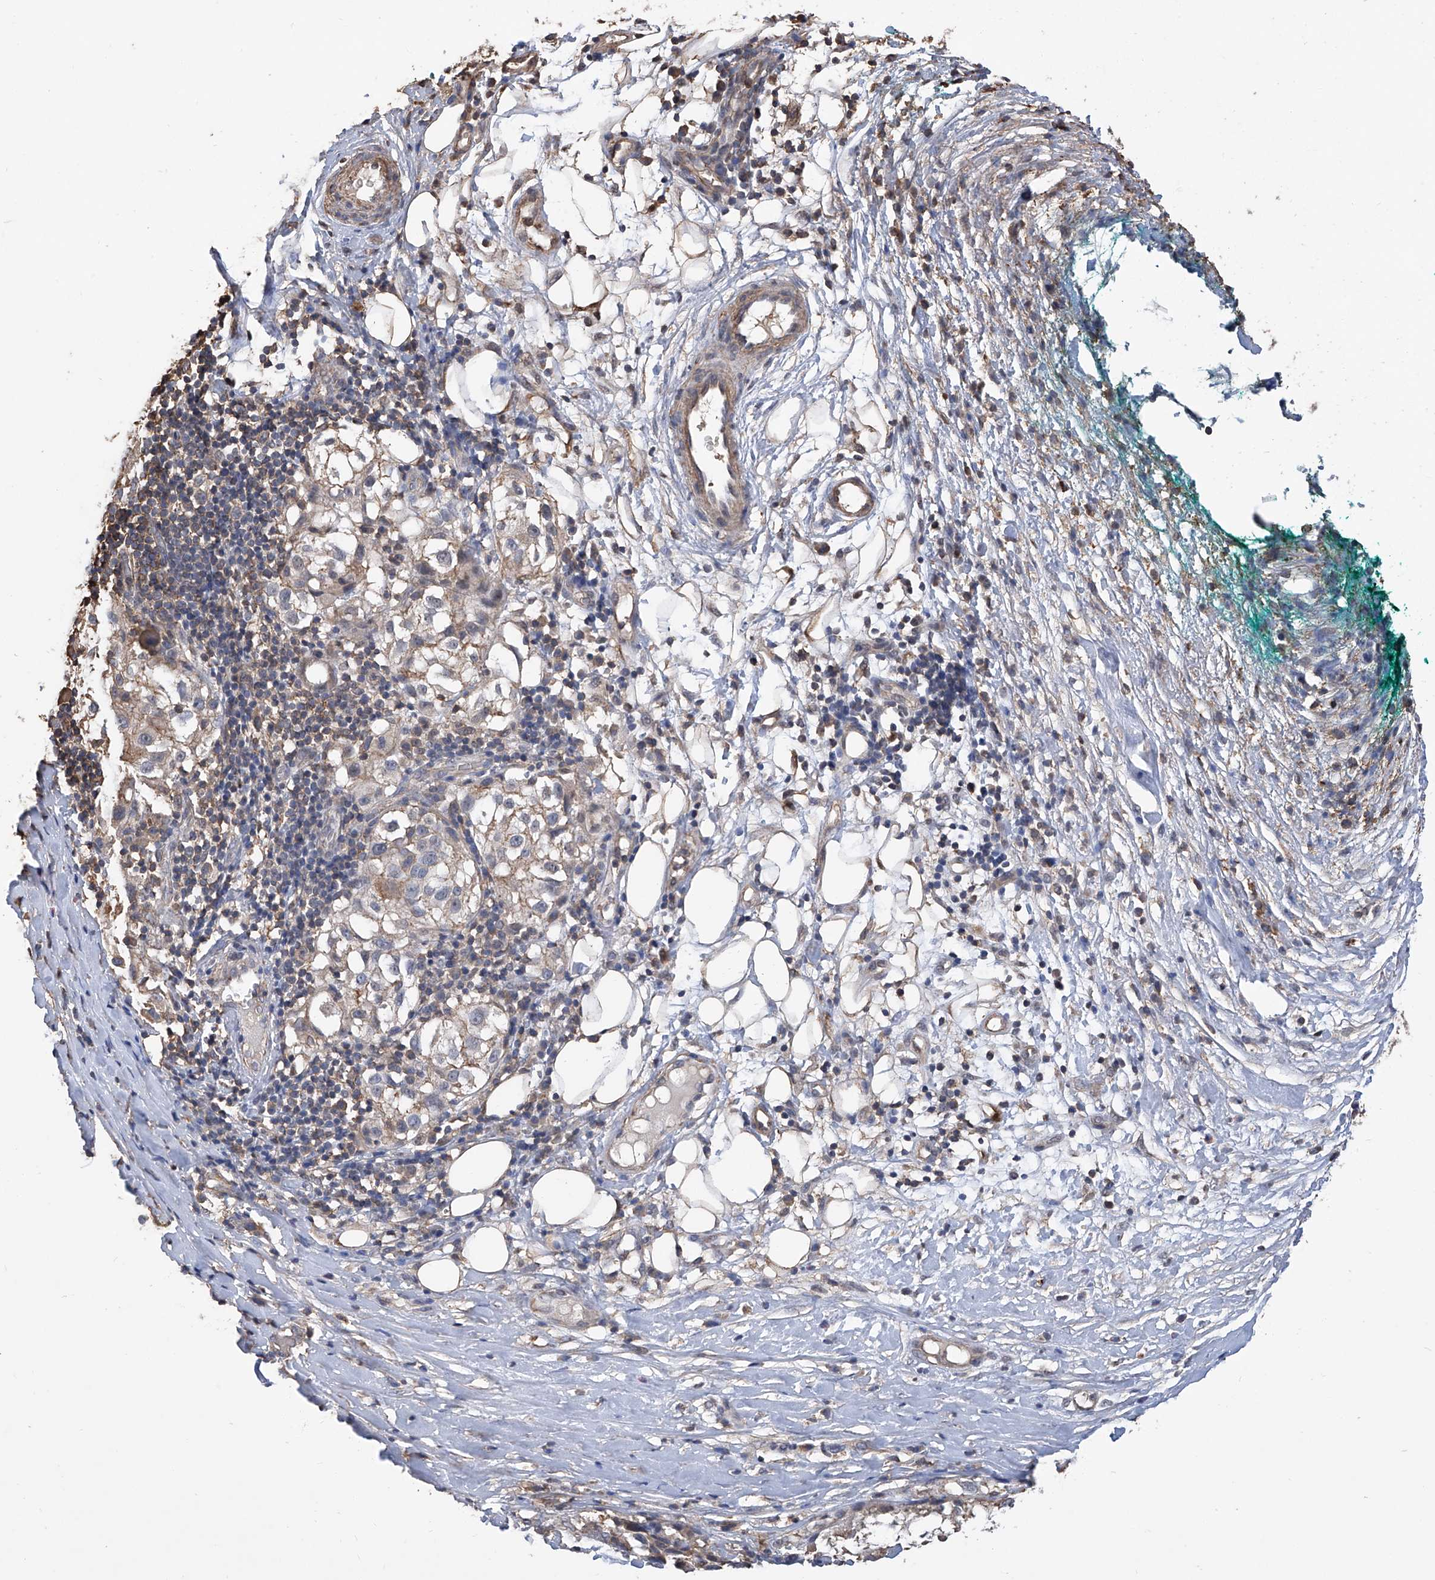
{"staining": {"intensity": "weak", "quantity": "<25%", "location": "cytoplasmic/membranous"}, "tissue": "melanoma", "cell_type": "Tumor cells", "image_type": "cancer", "snomed": [{"axis": "morphology", "description": "Necrosis, NOS"}, {"axis": "morphology", "description": "Malignant melanoma, NOS"}, {"axis": "topography", "description": "Skin"}], "caption": "Immunohistochemistry (IHC) histopathology image of human malignant melanoma stained for a protein (brown), which demonstrates no positivity in tumor cells.", "gene": "GPT", "patient": {"sex": "female", "age": 87}}